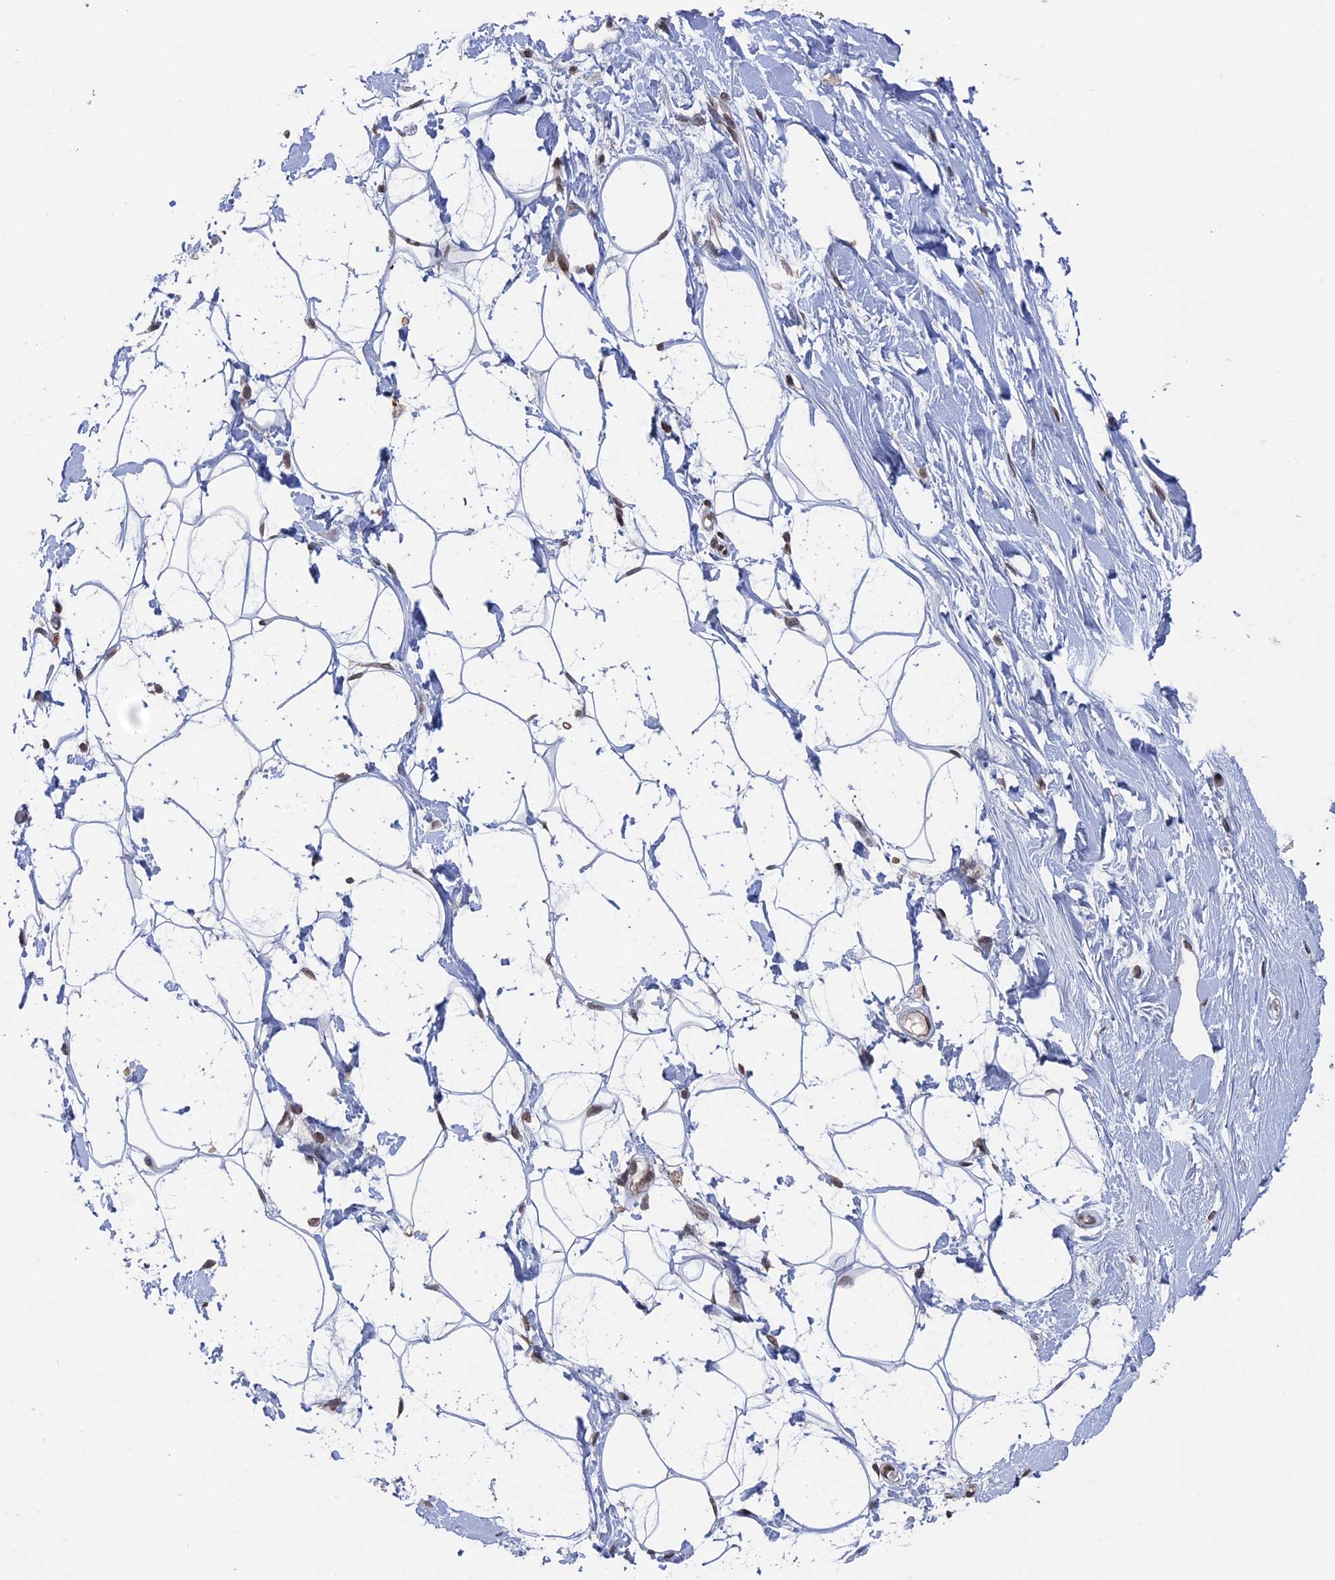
{"staining": {"intensity": "moderate", "quantity": "<25%", "location": "cytoplasmic/membranous"}, "tissue": "adipose tissue", "cell_type": "Adipocytes", "image_type": "normal", "snomed": [{"axis": "morphology", "description": "Normal tissue, NOS"}, {"axis": "topography", "description": "Breast"}], "caption": "Adipose tissue stained with a brown dye exhibits moderate cytoplasmic/membranous positive positivity in approximately <25% of adipocytes.", "gene": "NR2C2AP", "patient": {"sex": "female", "age": 26}}